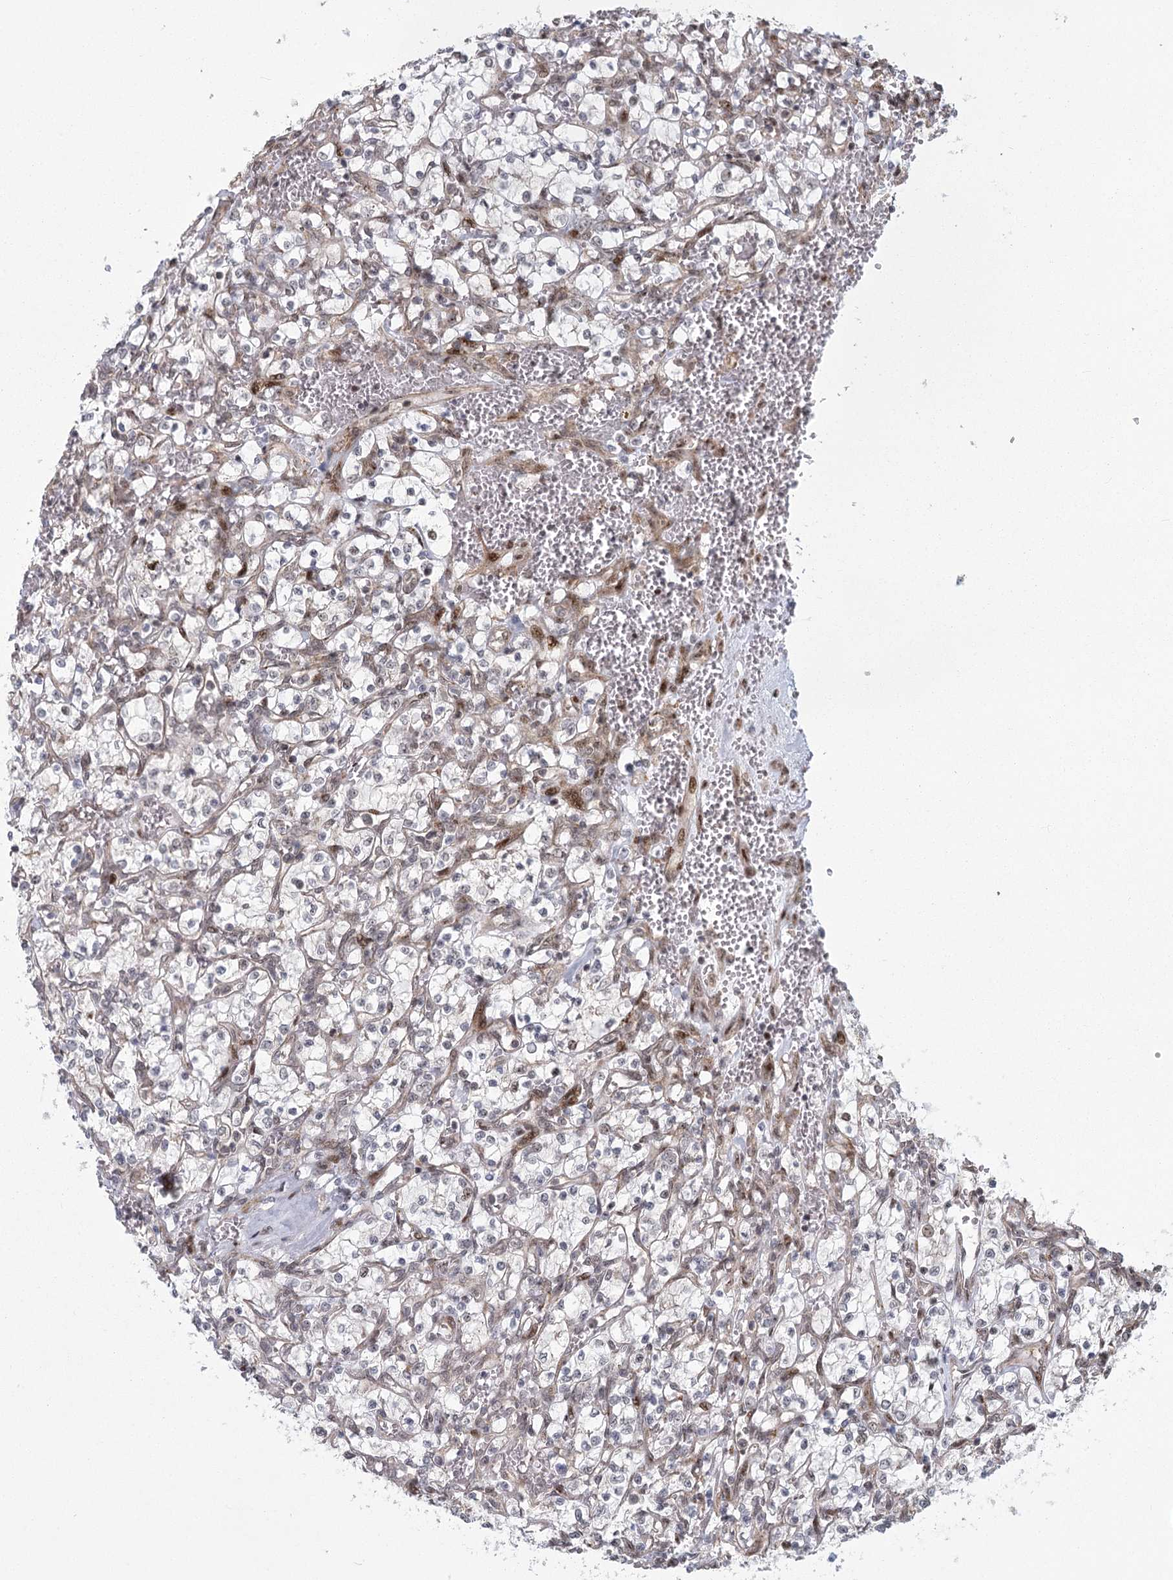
{"staining": {"intensity": "negative", "quantity": "none", "location": "none"}, "tissue": "renal cancer", "cell_type": "Tumor cells", "image_type": "cancer", "snomed": [{"axis": "morphology", "description": "Adenocarcinoma, NOS"}, {"axis": "topography", "description": "Kidney"}], "caption": "There is no significant expression in tumor cells of renal cancer (adenocarcinoma).", "gene": "PARM1", "patient": {"sex": "female", "age": 69}}